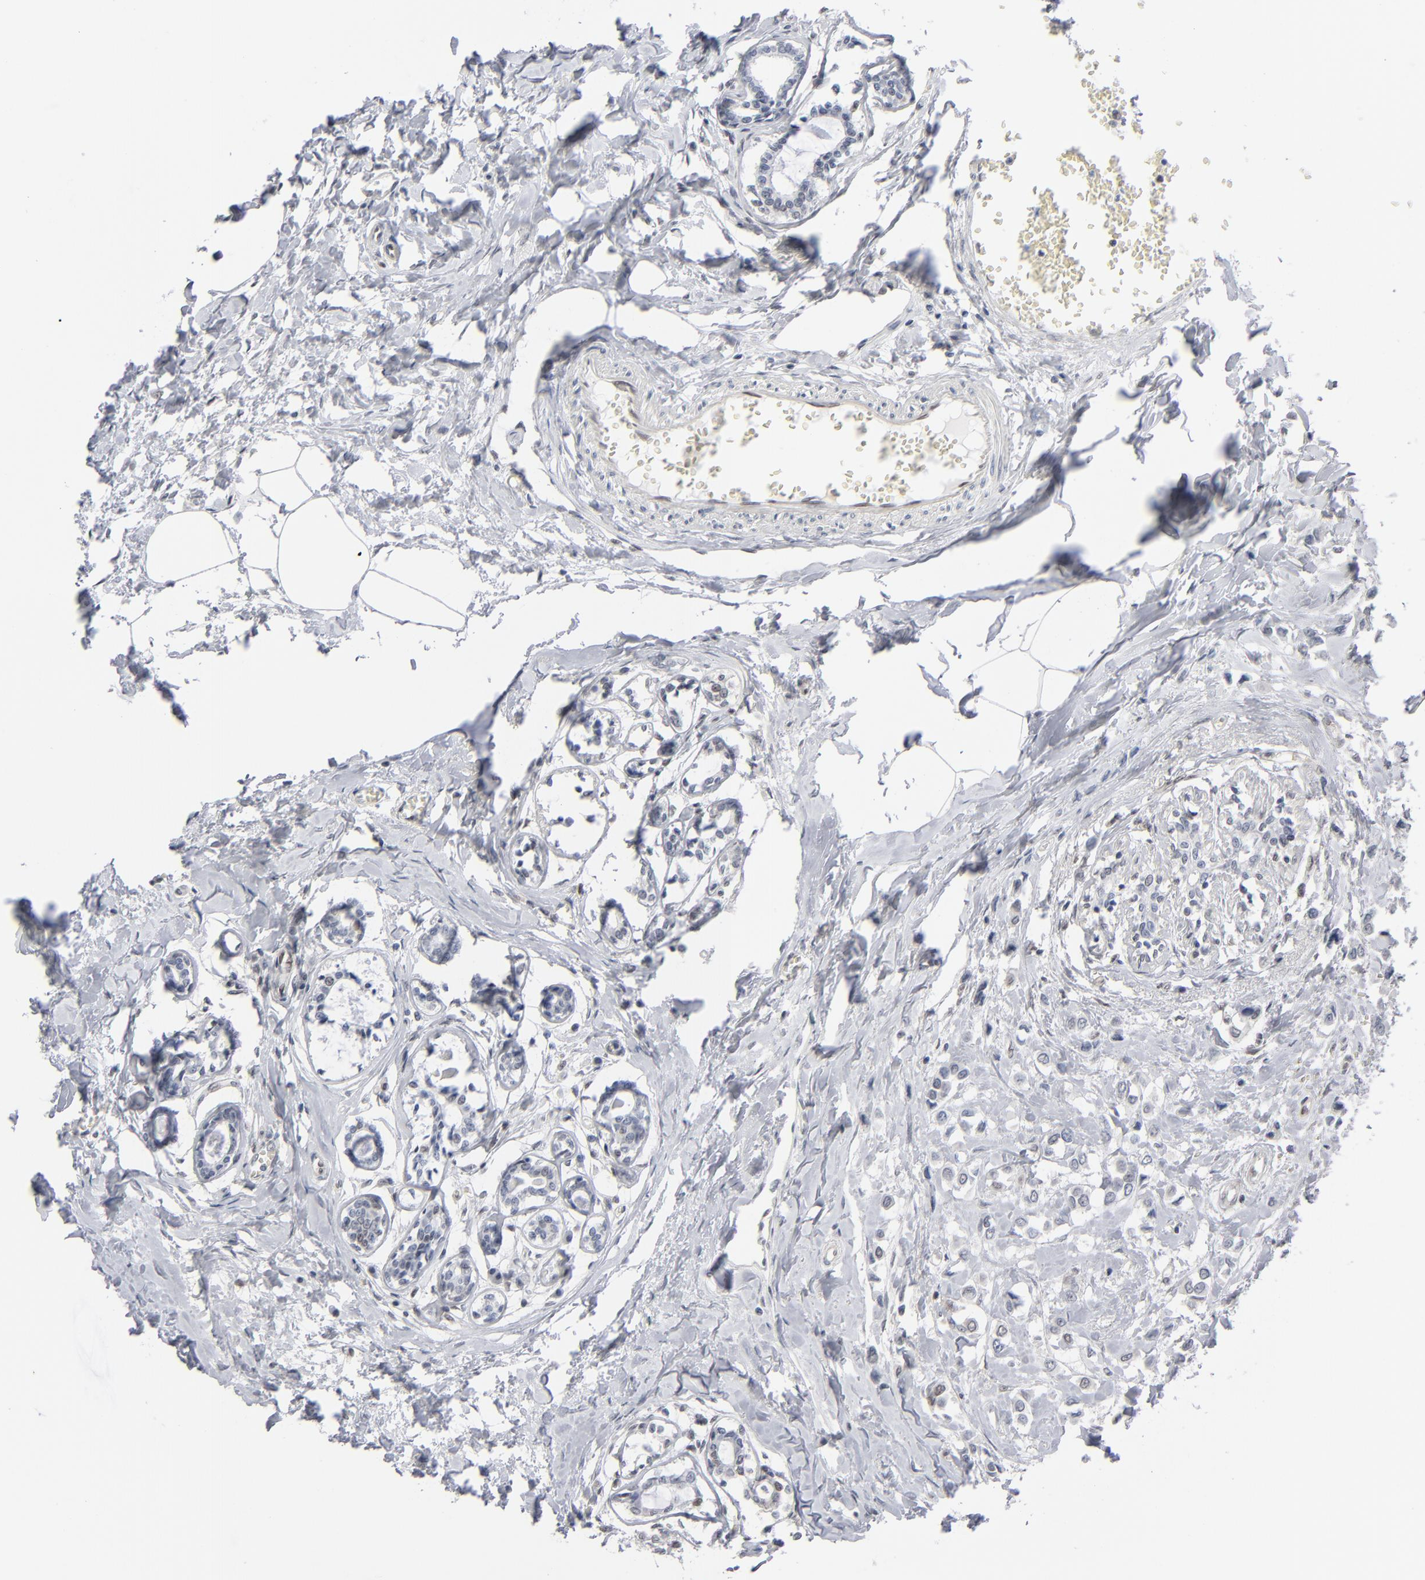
{"staining": {"intensity": "negative", "quantity": "none", "location": "none"}, "tissue": "breast cancer", "cell_type": "Tumor cells", "image_type": "cancer", "snomed": [{"axis": "morphology", "description": "Lobular carcinoma"}, {"axis": "topography", "description": "Breast"}], "caption": "There is no significant positivity in tumor cells of lobular carcinoma (breast).", "gene": "IRF9", "patient": {"sex": "female", "age": 51}}